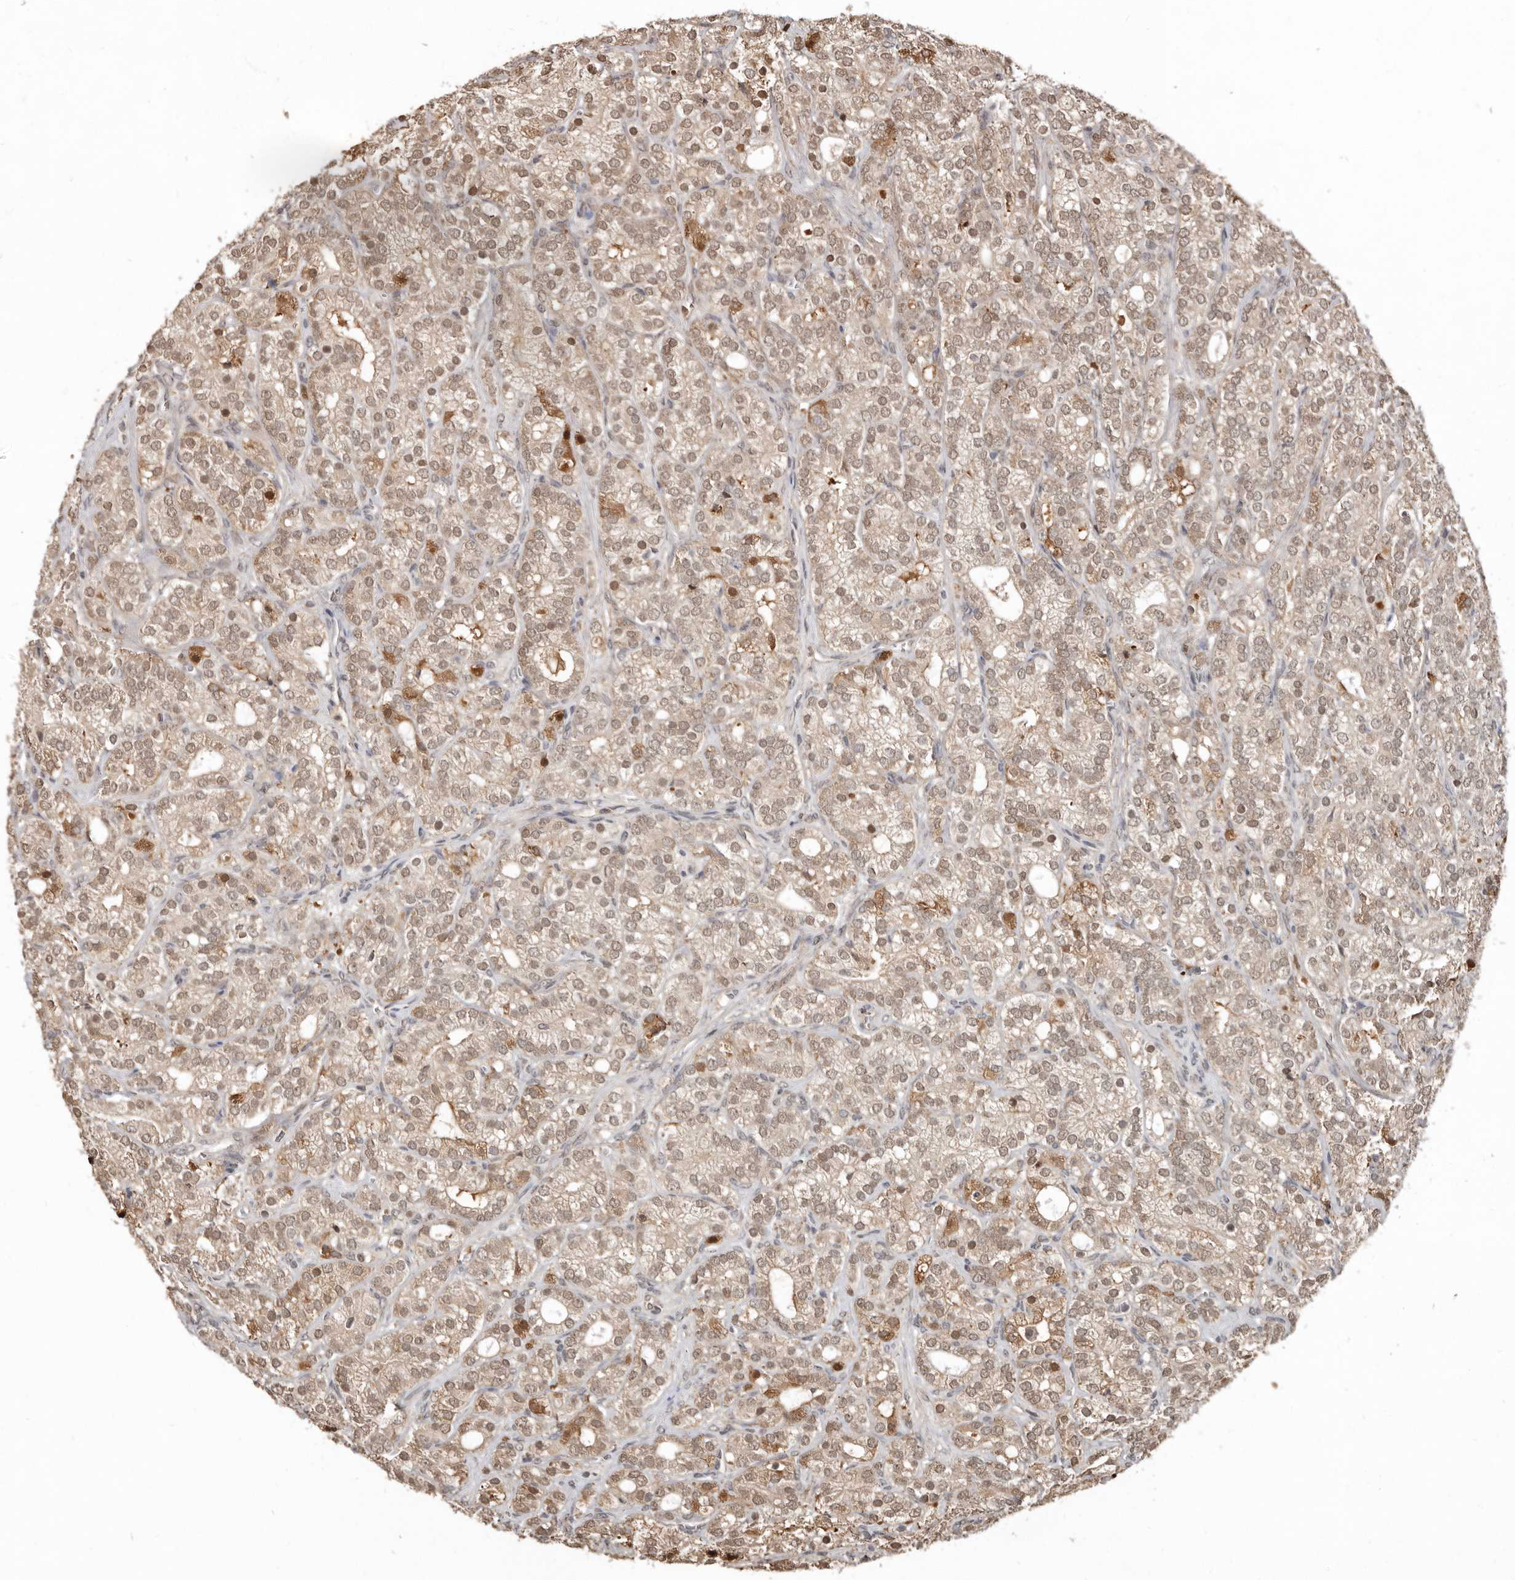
{"staining": {"intensity": "moderate", "quantity": ">75%", "location": "cytoplasmic/membranous,nuclear"}, "tissue": "prostate cancer", "cell_type": "Tumor cells", "image_type": "cancer", "snomed": [{"axis": "morphology", "description": "Adenocarcinoma, High grade"}, {"axis": "topography", "description": "Prostate"}], "caption": "There is medium levels of moderate cytoplasmic/membranous and nuclear positivity in tumor cells of high-grade adenocarcinoma (prostate), as demonstrated by immunohistochemical staining (brown color).", "gene": "LRGUK", "patient": {"sex": "male", "age": 57}}